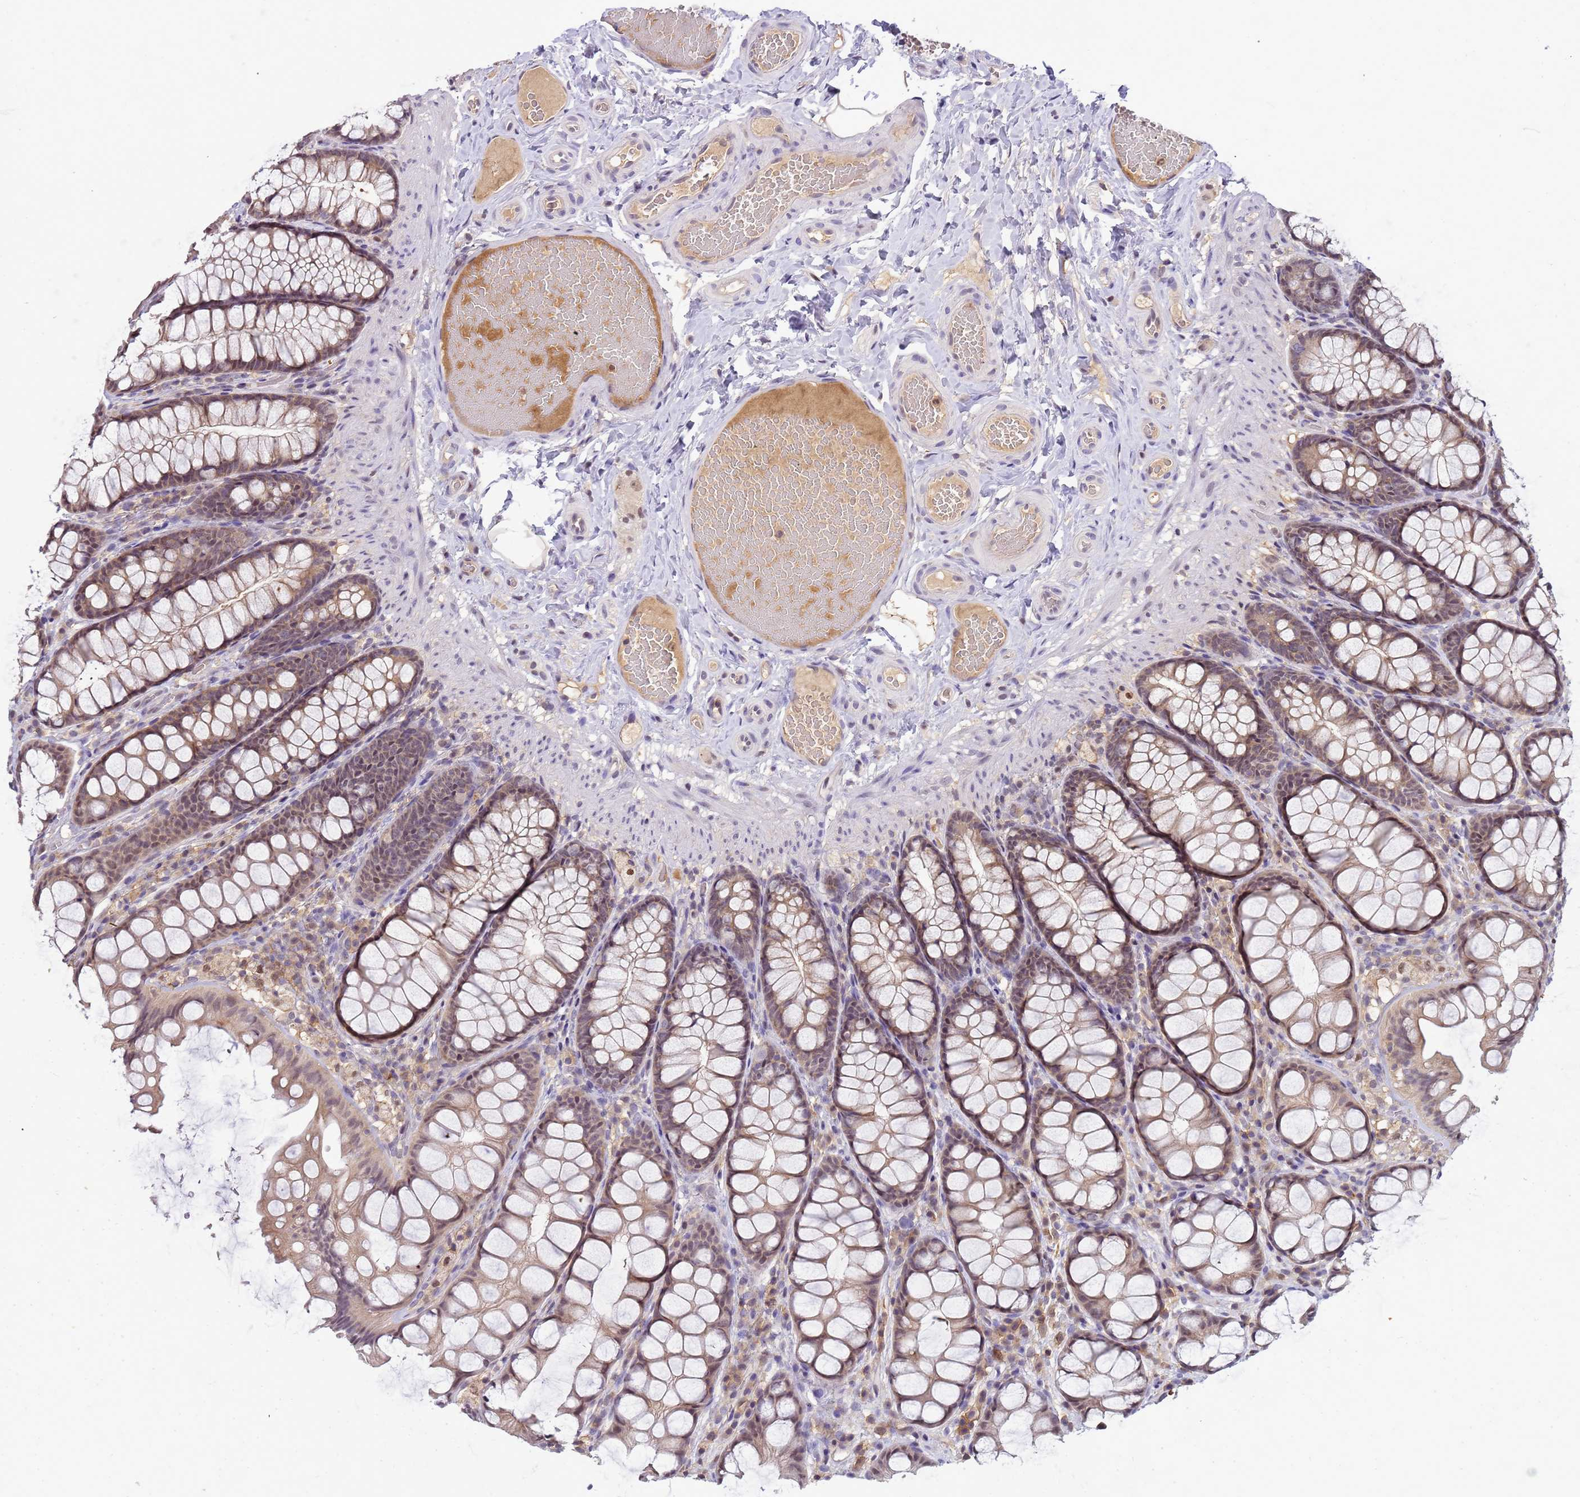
{"staining": {"intensity": "negative", "quantity": "none", "location": "none"}, "tissue": "colon", "cell_type": "Endothelial cells", "image_type": "normal", "snomed": [{"axis": "morphology", "description": "Normal tissue, NOS"}, {"axis": "topography", "description": "Colon"}], "caption": "A high-resolution micrograph shows immunohistochemistry (IHC) staining of unremarkable colon, which demonstrates no significant positivity in endothelial cells.", "gene": "CD53", "patient": {"sex": "male", "age": 47}}